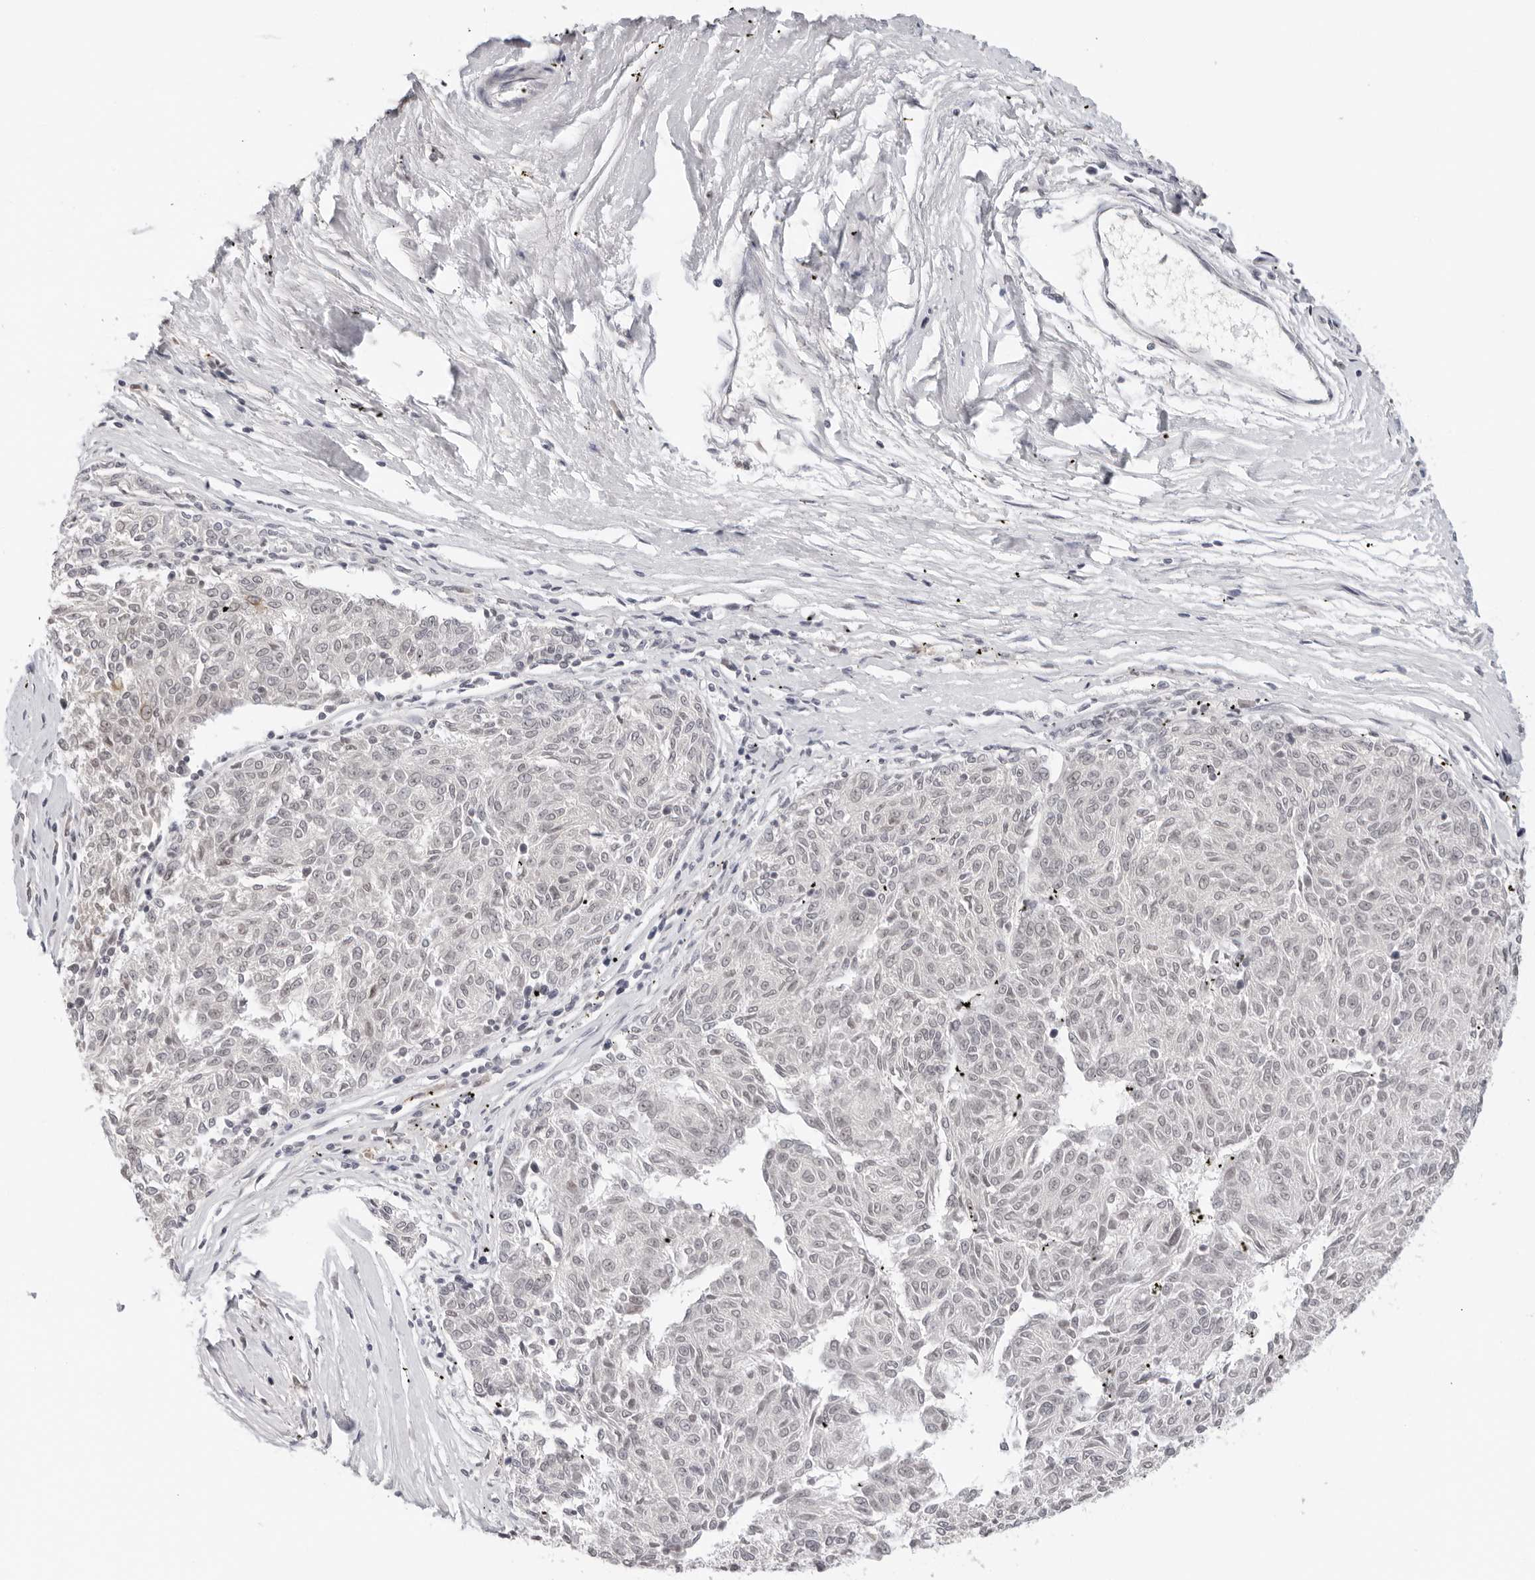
{"staining": {"intensity": "weak", "quantity": "25%-75%", "location": "nuclear"}, "tissue": "melanoma", "cell_type": "Tumor cells", "image_type": "cancer", "snomed": [{"axis": "morphology", "description": "Malignant melanoma, NOS"}, {"axis": "topography", "description": "Skin"}], "caption": "Tumor cells reveal low levels of weak nuclear staining in approximately 25%-75% of cells in human melanoma.", "gene": "MSH6", "patient": {"sex": "female", "age": 72}}